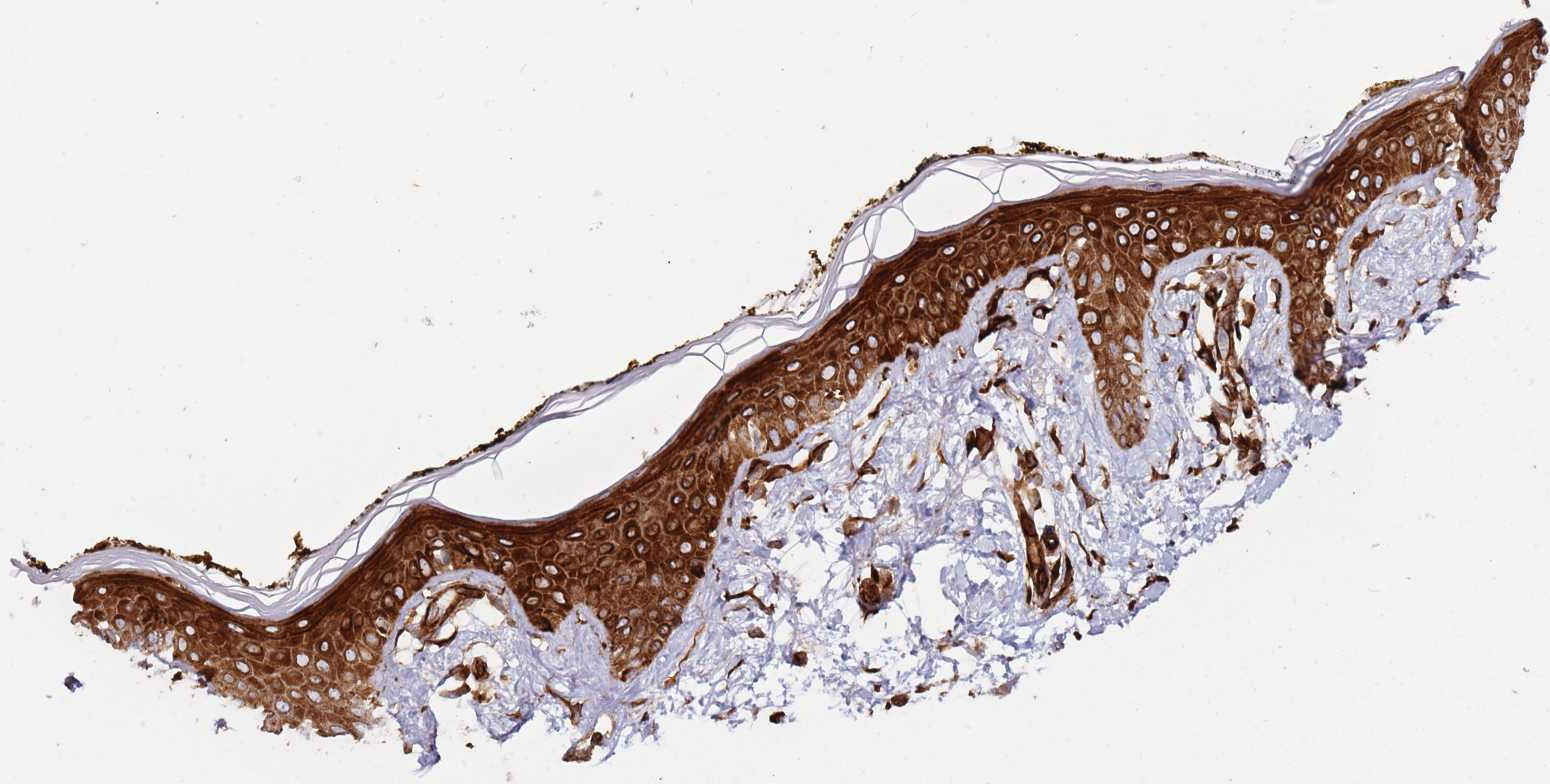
{"staining": {"intensity": "strong", "quantity": ">75%", "location": "cytoplasmic/membranous"}, "tissue": "skin", "cell_type": "Fibroblasts", "image_type": "normal", "snomed": [{"axis": "morphology", "description": "Normal tissue, NOS"}, {"axis": "topography", "description": "Skin"}], "caption": "An IHC photomicrograph of unremarkable tissue is shown. Protein staining in brown labels strong cytoplasmic/membranous positivity in skin within fibroblasts. (DAB (3,3'-diaminobenzidine) = brown stain, brightfield microscopy at high magnification).", "gene": "MRGPRE", "patient": {"sex": "female", "age": 34}}